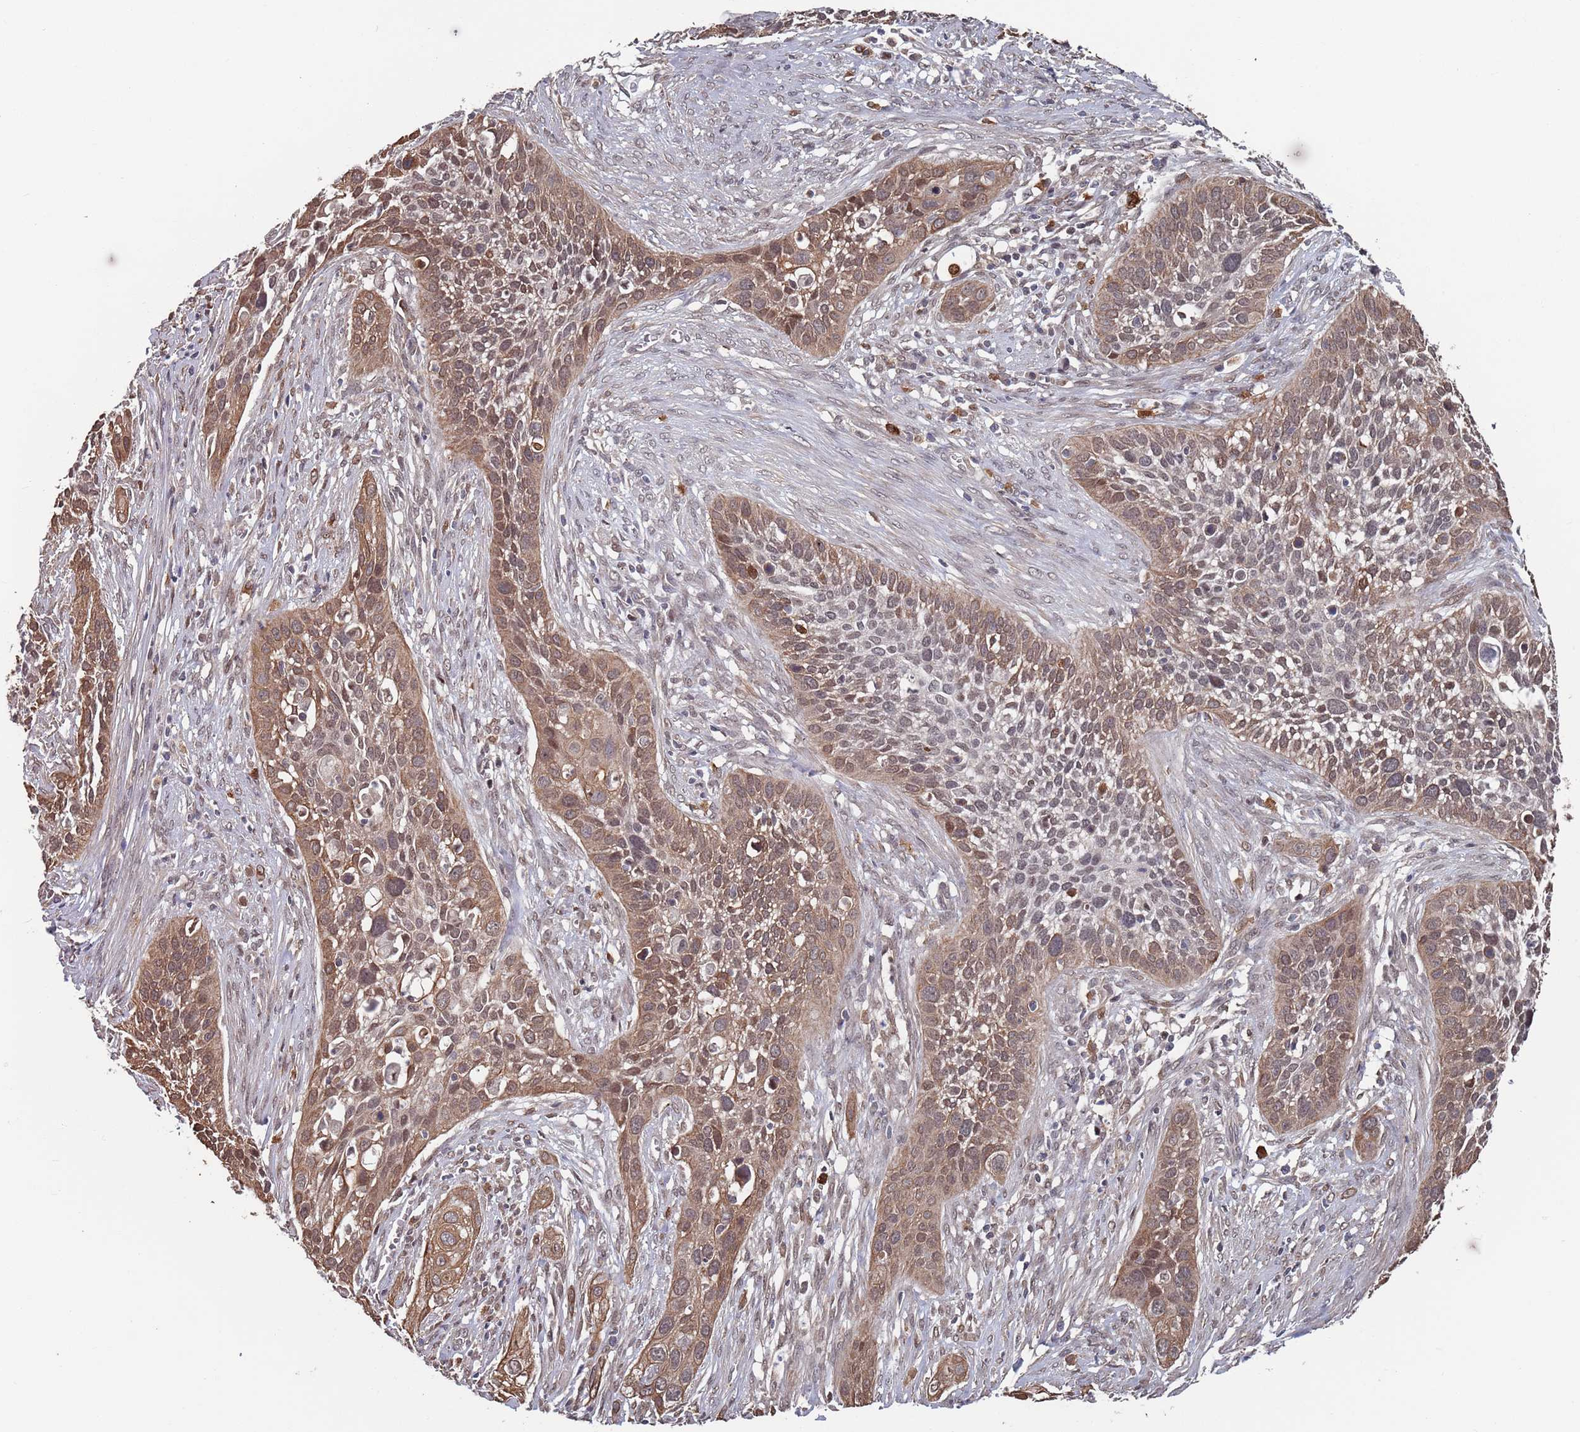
{"staining": {"intensity": "moderate", "quantity": ">75%", "location": "cytoplasmic/membranous,nuclear"}, "tissue": "cervical cancer", "cell_type": "Tumor cells", "image_type": "cancer", "snomed": [{"axis": "morphology", "description": "Squamous cell carcinoma, NOS"}, {"axis": "topography", "description": "Cervix"}], "caption": "Moderate cytoplasmic/membranous and nuclear positivity for a protein is seen in about >75% of tumor cells of cervical cancer (squamous cell carcinoma) using IHC.", "gene": "DGKD", "patient": {"sex": "female", "age": 34}}